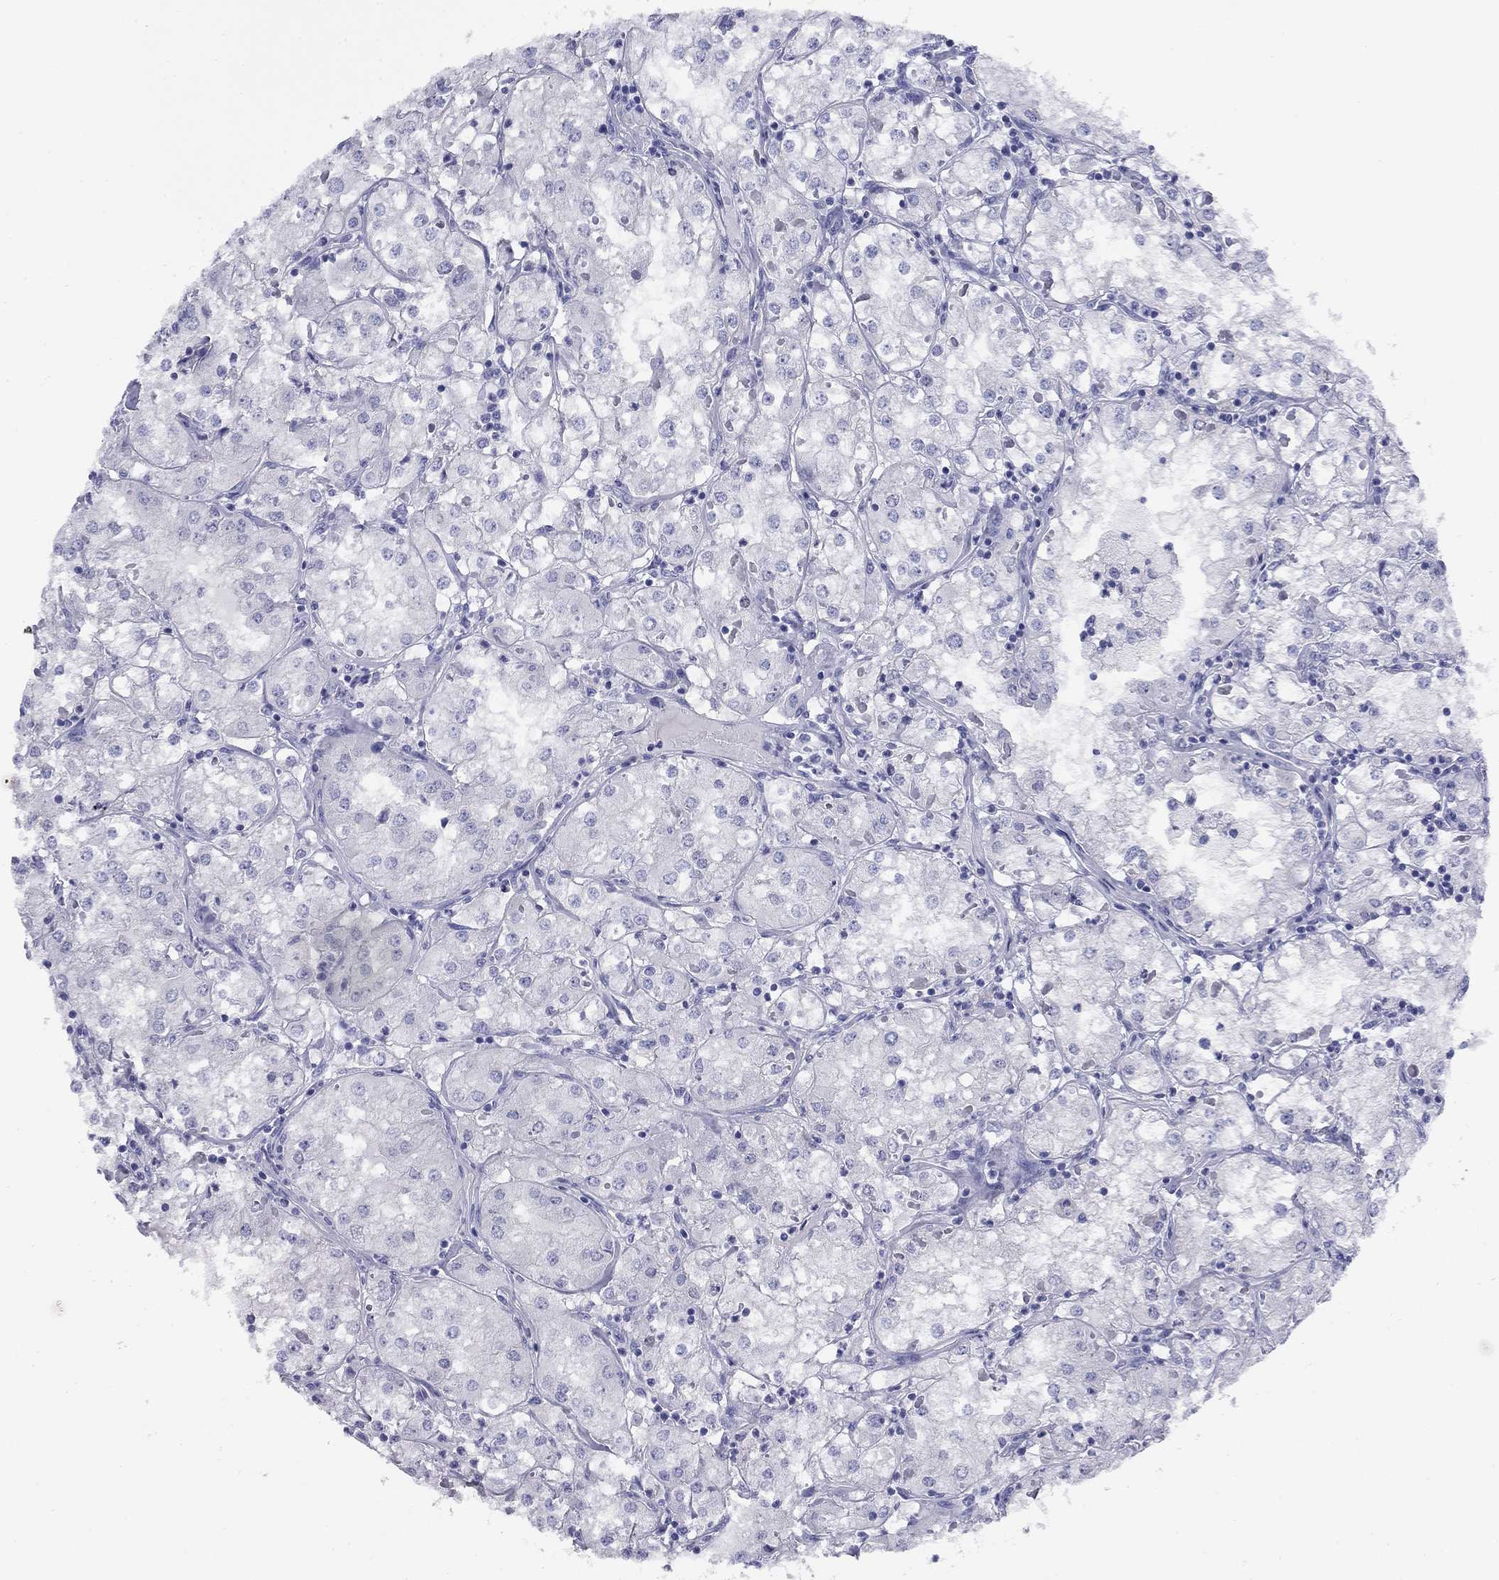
{"staining": {"intensity": "negative", "quantity": "none", "location": "none"}, "tissue": "renal cancer", "cell_type": "Tumor cells", "image_type": "cancer", "snomed": [{"axis": "morphology", "description": "Adenocarcinoma, NOS"}, {"axis": "topography", "description": "Kidney"}], "caption": "Human renal cancer (adenocarcinoma) stained for a protein using IHC demonstrates no expression in tumor cells.", "gene": "NPPA", "patient": {"sex": "male", "age": 77}}